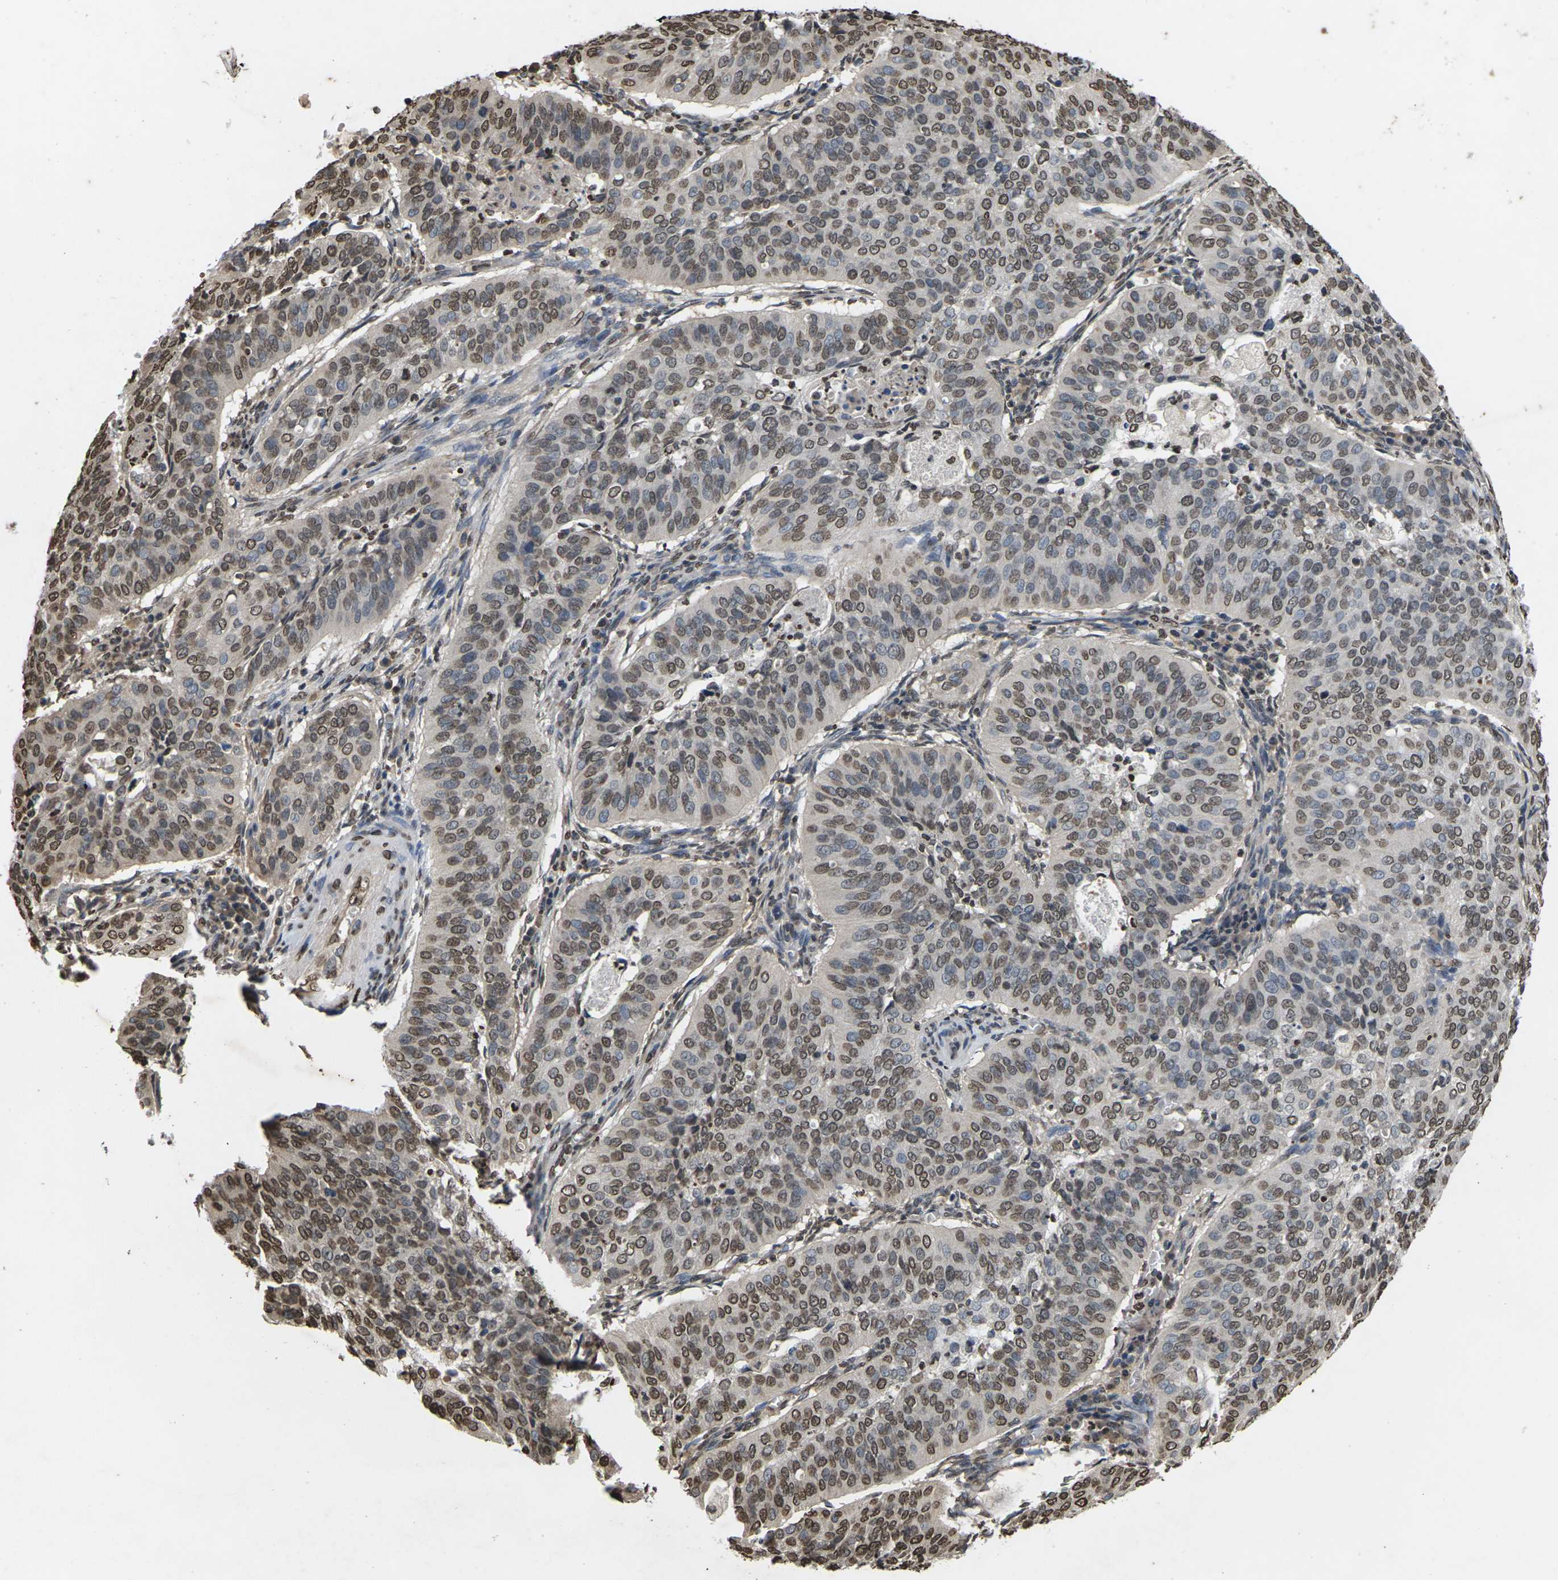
{"staining": {"intensity": "moderate", "quantity": ">75%", "location": "nuclear"}, "tissue": "cervical cancer", "cell_type": "Tumor cells", "image_type": "cancer", "snomed": [{"axis": "morphology", "description": "Normal tissue, NOS"}, {"axis": "morphology", "description": "Squamous cell carcinoma, NOS"}, {"axis": "topography", "description": "Cervix"}], "caption": "IHC of cervical cancer demonstrates medium levels of moderate nuclear positivity in approximately >75% of tumor cells. (brown staining indicates protein expression, while blue staining denotes nuclei).", "gene": "EMSY", "patient": {"sex": "female", "age": 39}}